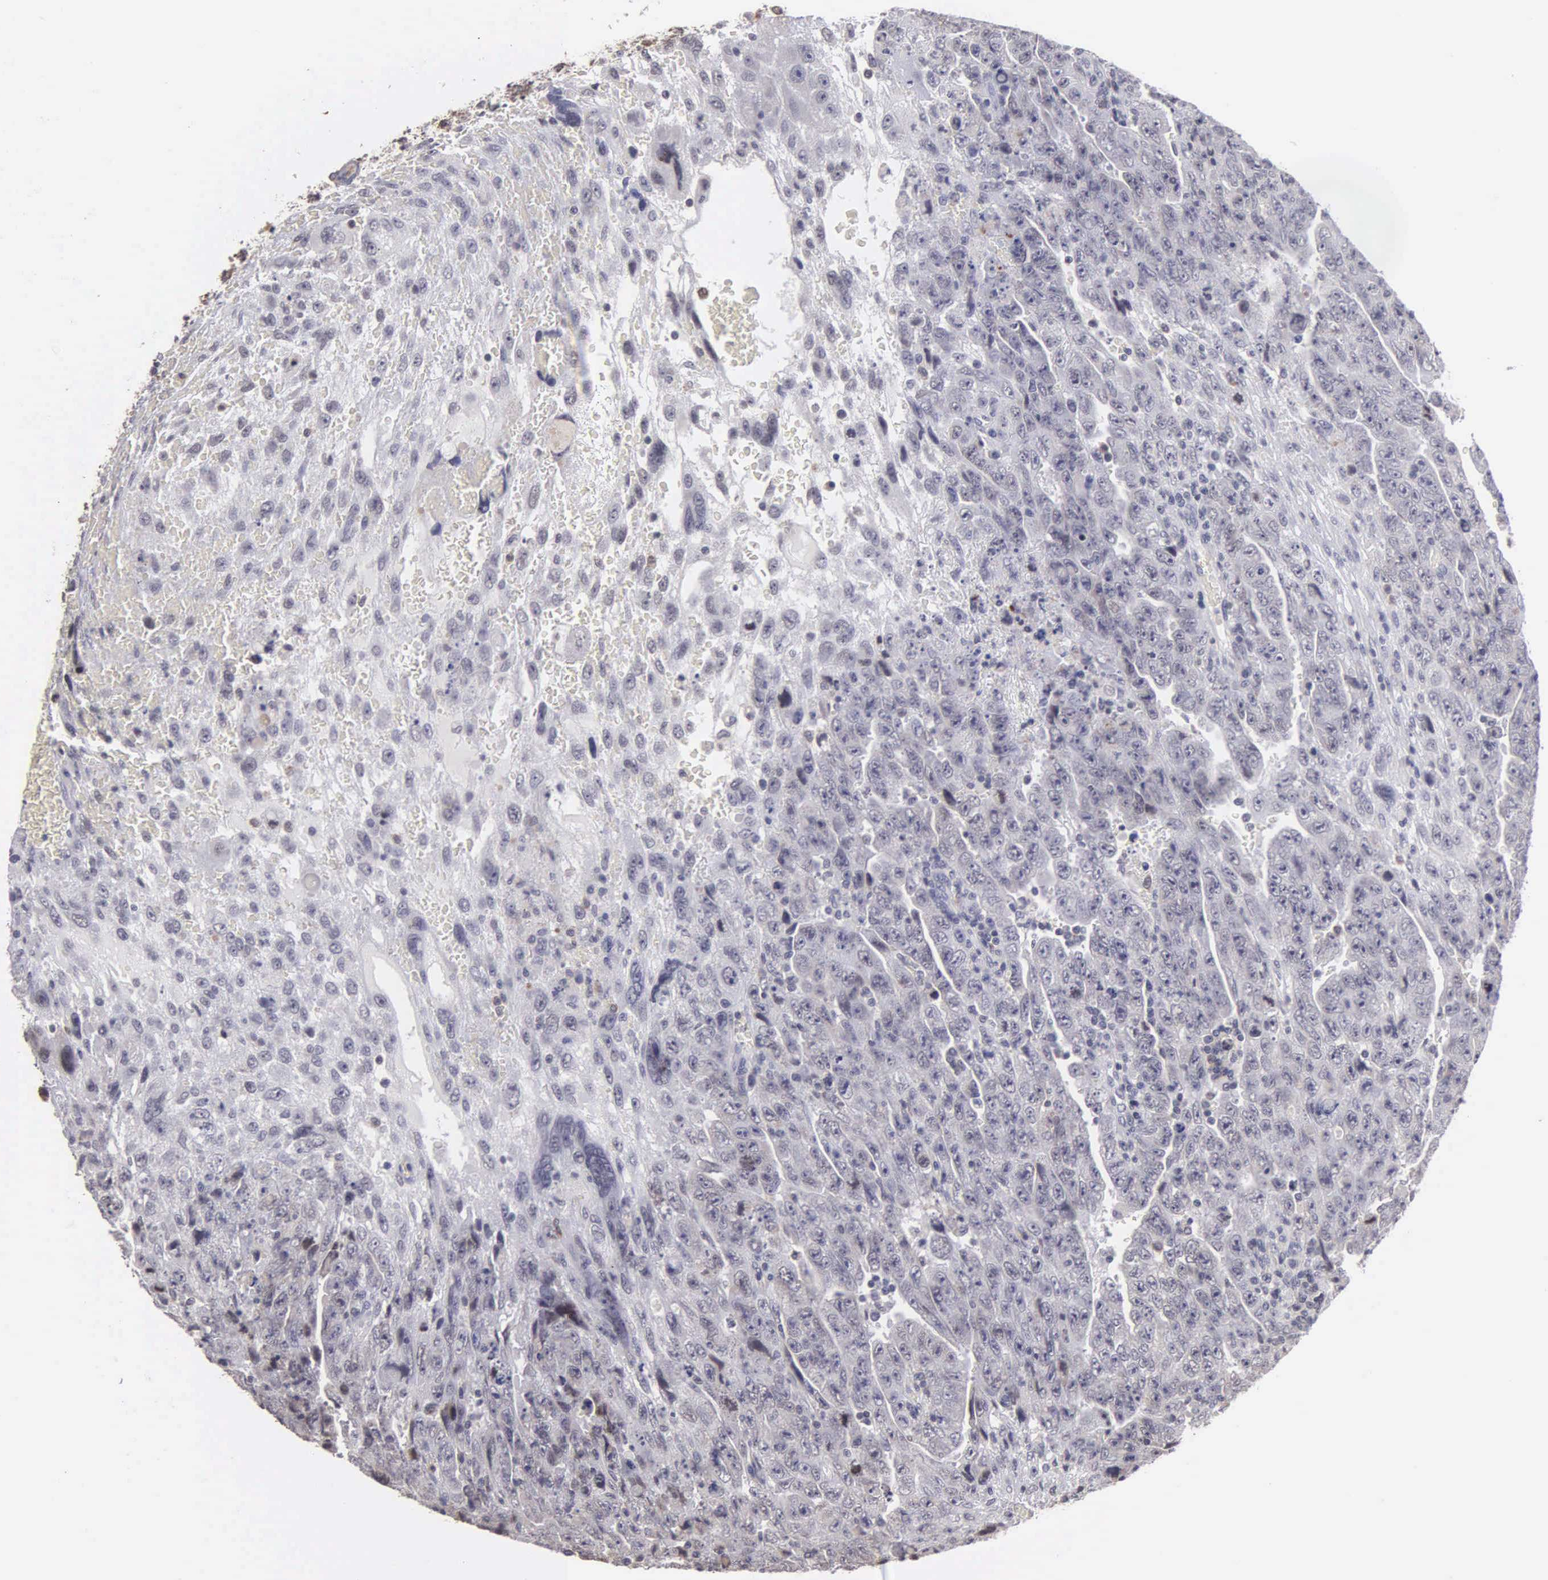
{"staining": {"intensity": "negative", "quantity": "none", "location": "none"}, "tissue": "testis cancer", "cell_type": "Tumor cells", "image_type": "cancer", "snomed": [{"axis": "morphology", "description": "Carcinoma, Embryonal, NOS"}, {"axis": "topography", "description": "Testis"}], "caption": "Testis cancer was stained to show a protein in brown. There is no significant positivity in tumor cells.", "gene": "BRD1", "patient": {"sex": "male", "age": 28}}